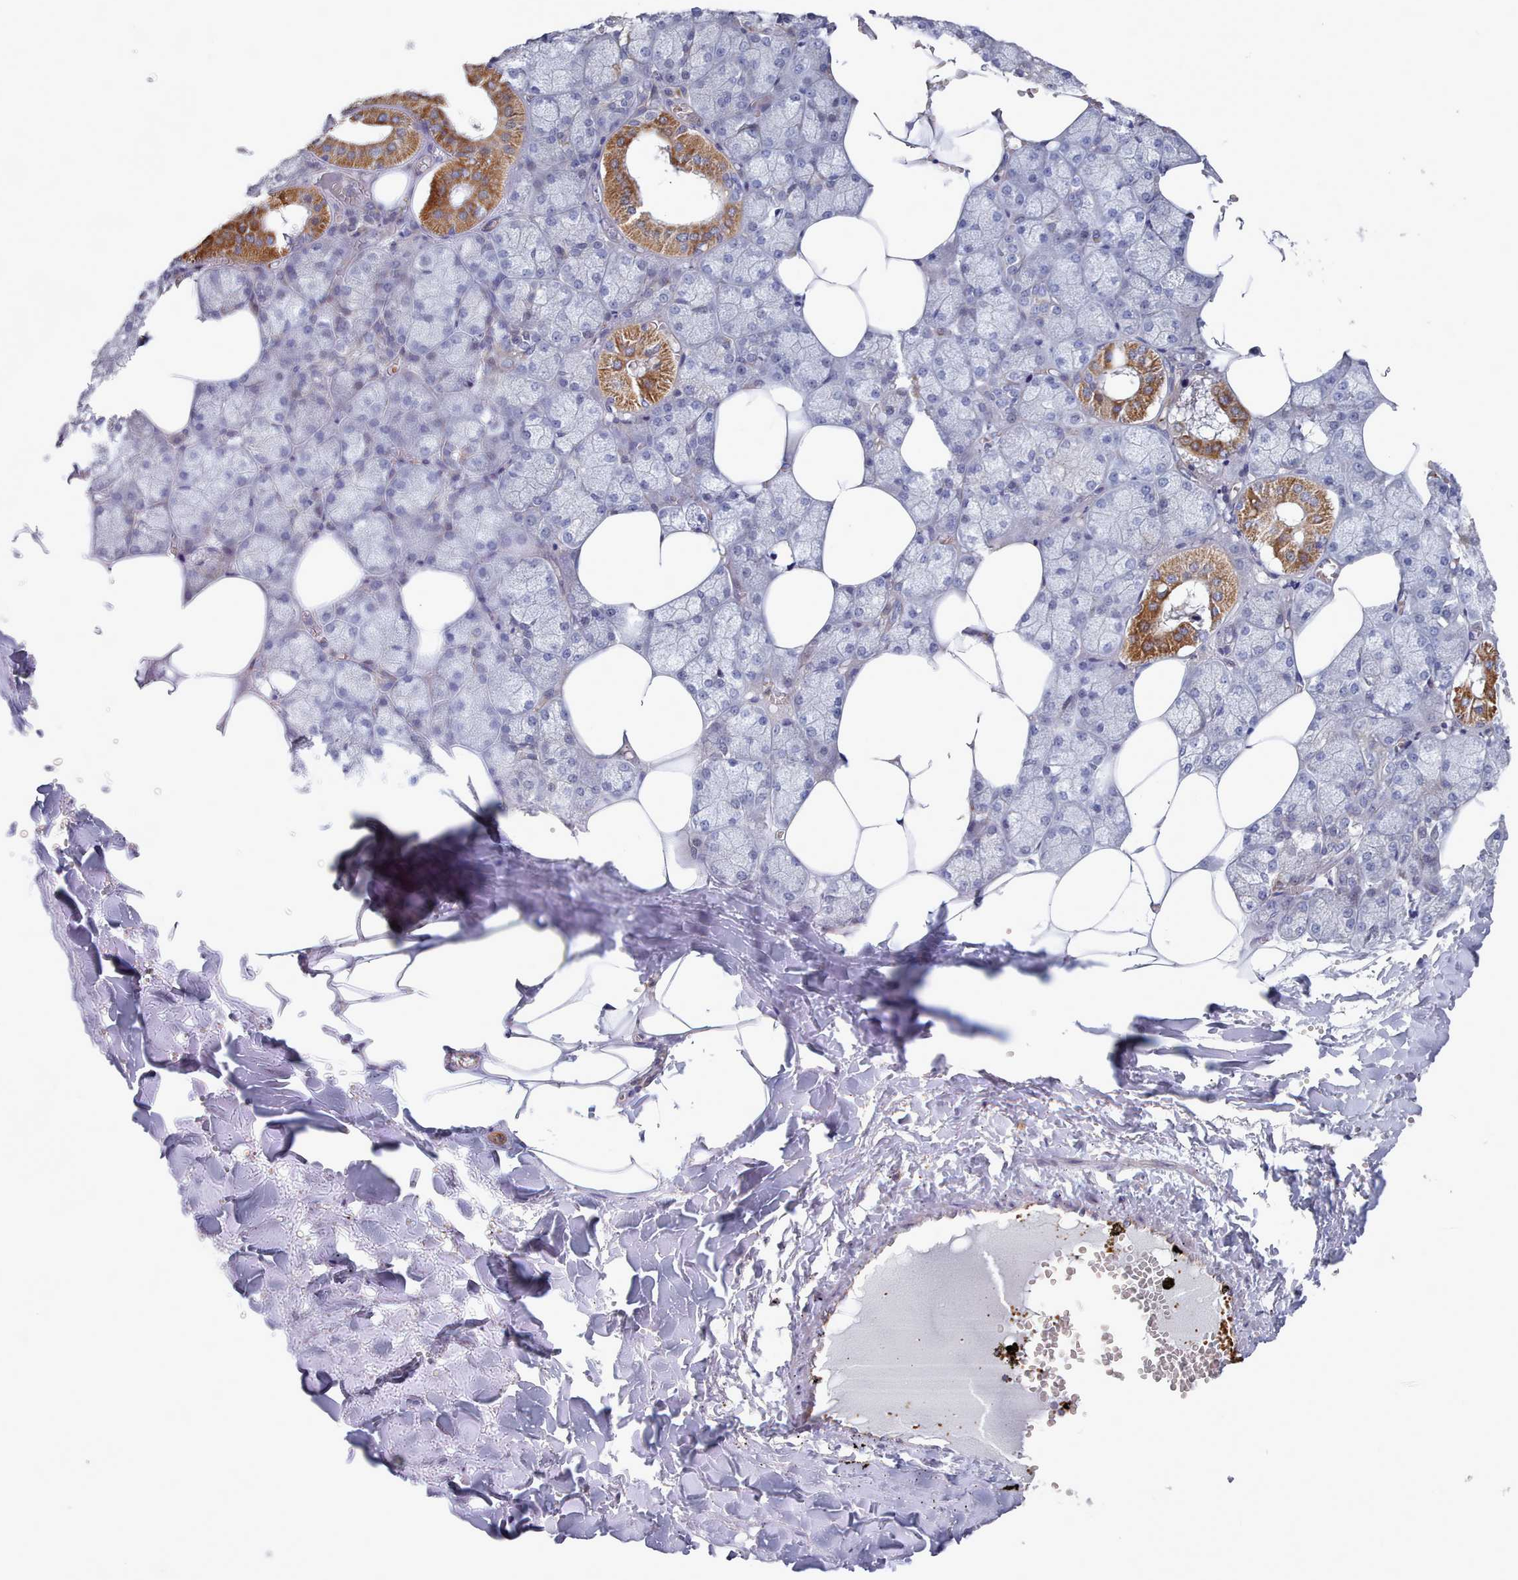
{"staining": {"intensity": "strong", "quantity": "<25%", "location": "cytoplasmic/membranous"}, "tissue": "salivary gland", "cell_type": "Glandular cells", "image_type": "normal", "snomed": [{"axis": "morphology", "description": "Normal tissue, NOS"}, {"axis": "topography", "description": "Salivary gland"}], "caption": "Immunohistochemical staining of benign salivary gland displays strong cytoplasmic/membranous protein expression in about <25% of glandular cells.", "gene": "G6PC1", "patient": {"sex": "male", "age": 62}}